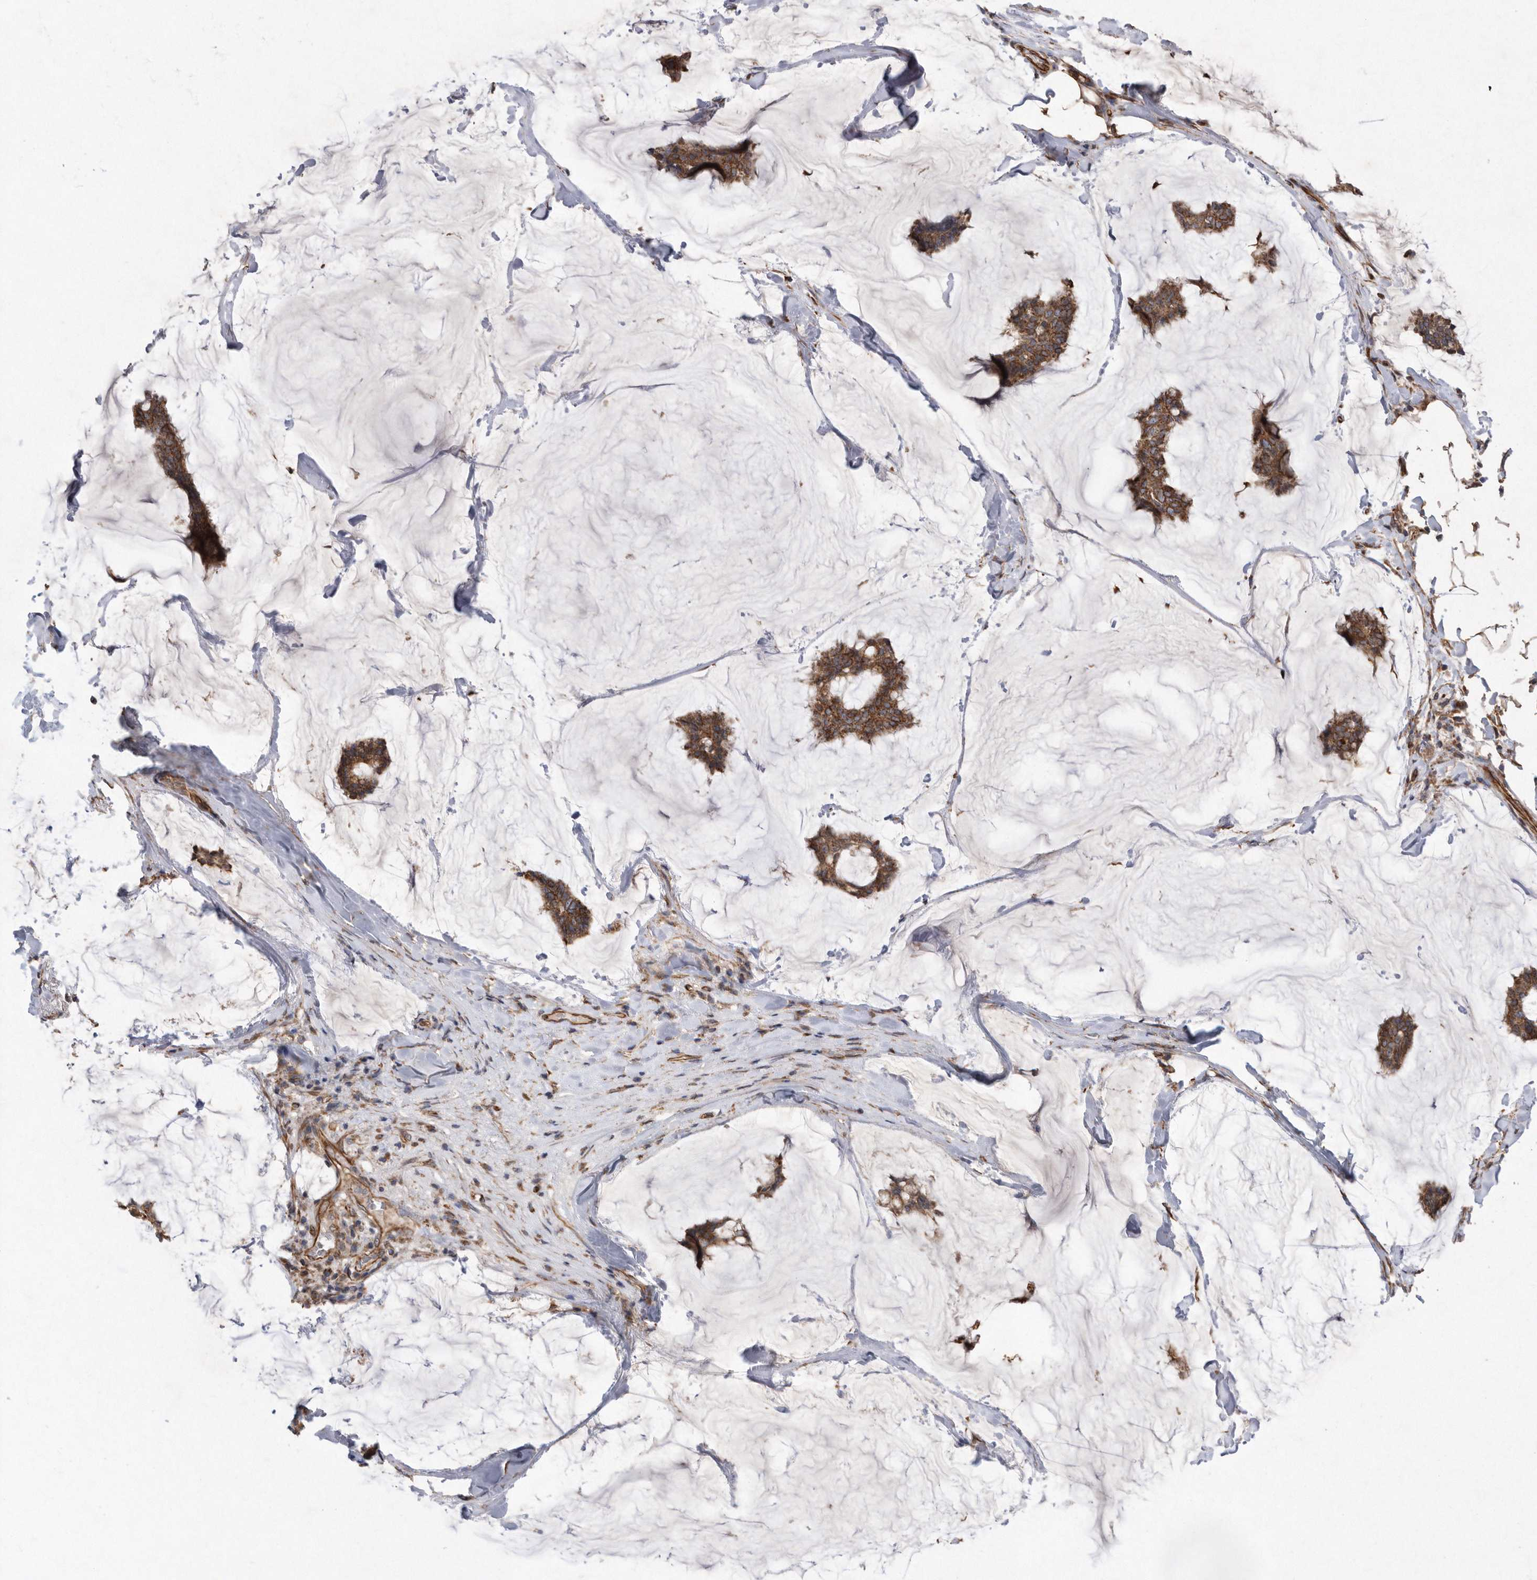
{"staining": {"intensity": "moderate", "quantity": ">75%", "location": "cytoplasmic/membranous"}, "tissue": "breast cancer", "cell_type": "Tumor cells", "image_type": "cancer", "snomed": [{"axis": "morphology", "description": "Duct carcinoma"}, {"axis": "topography", "description": "Breast"}], "caption": "The immunohistochemical stain highlights moderate cytoplasmic/membranous staining in tumor cells of intraductal carcinoma (breast) tissue. (DAB (3,3'-diaminobenzidine) IHC with brightfield microscopy, high magnification).", "gene": "PON2", "patient": {"sex": "female", "age": 93}}